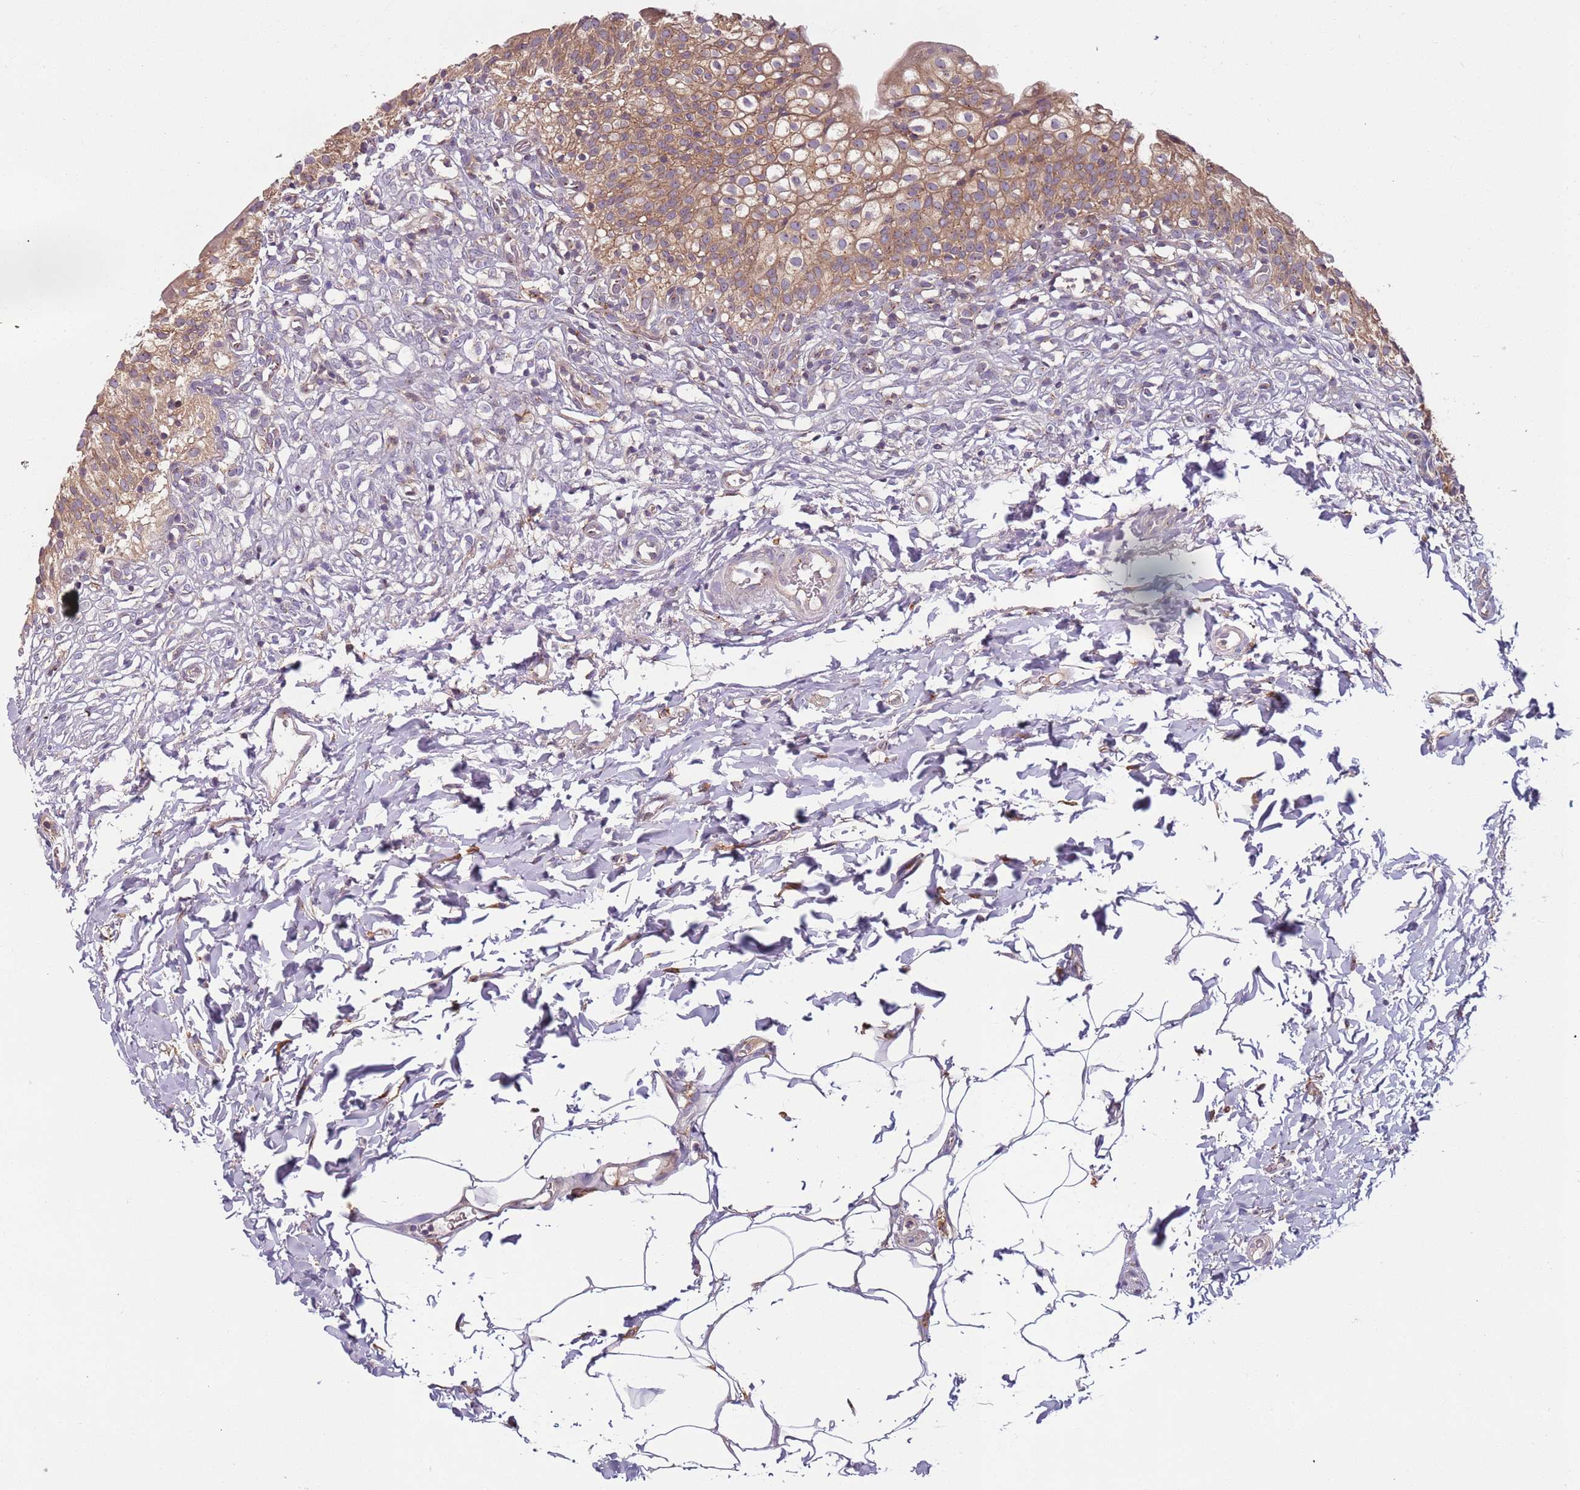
{"staining": {"intensity": "moderate", "quantity": ">75%", "location": "cytoplasmic/membranous"}, "tissue": "urinary bladder", "cell_type": "Urothelial cells", "image_type": "normal", "snomed": [{"axis": "morphology", "description": "Normal tissue, NOS"}, {"axis": "topography", "description": "Urinary bladder"}], "caption": "Brown immunohistochemical staining in normal human urinary bladder demonstrates moderate cytoplasmic/membranous expression in about >75% of urothelial cells.", "gene": "AKTIP", "patient": {"sex": "male", "age": 55}}